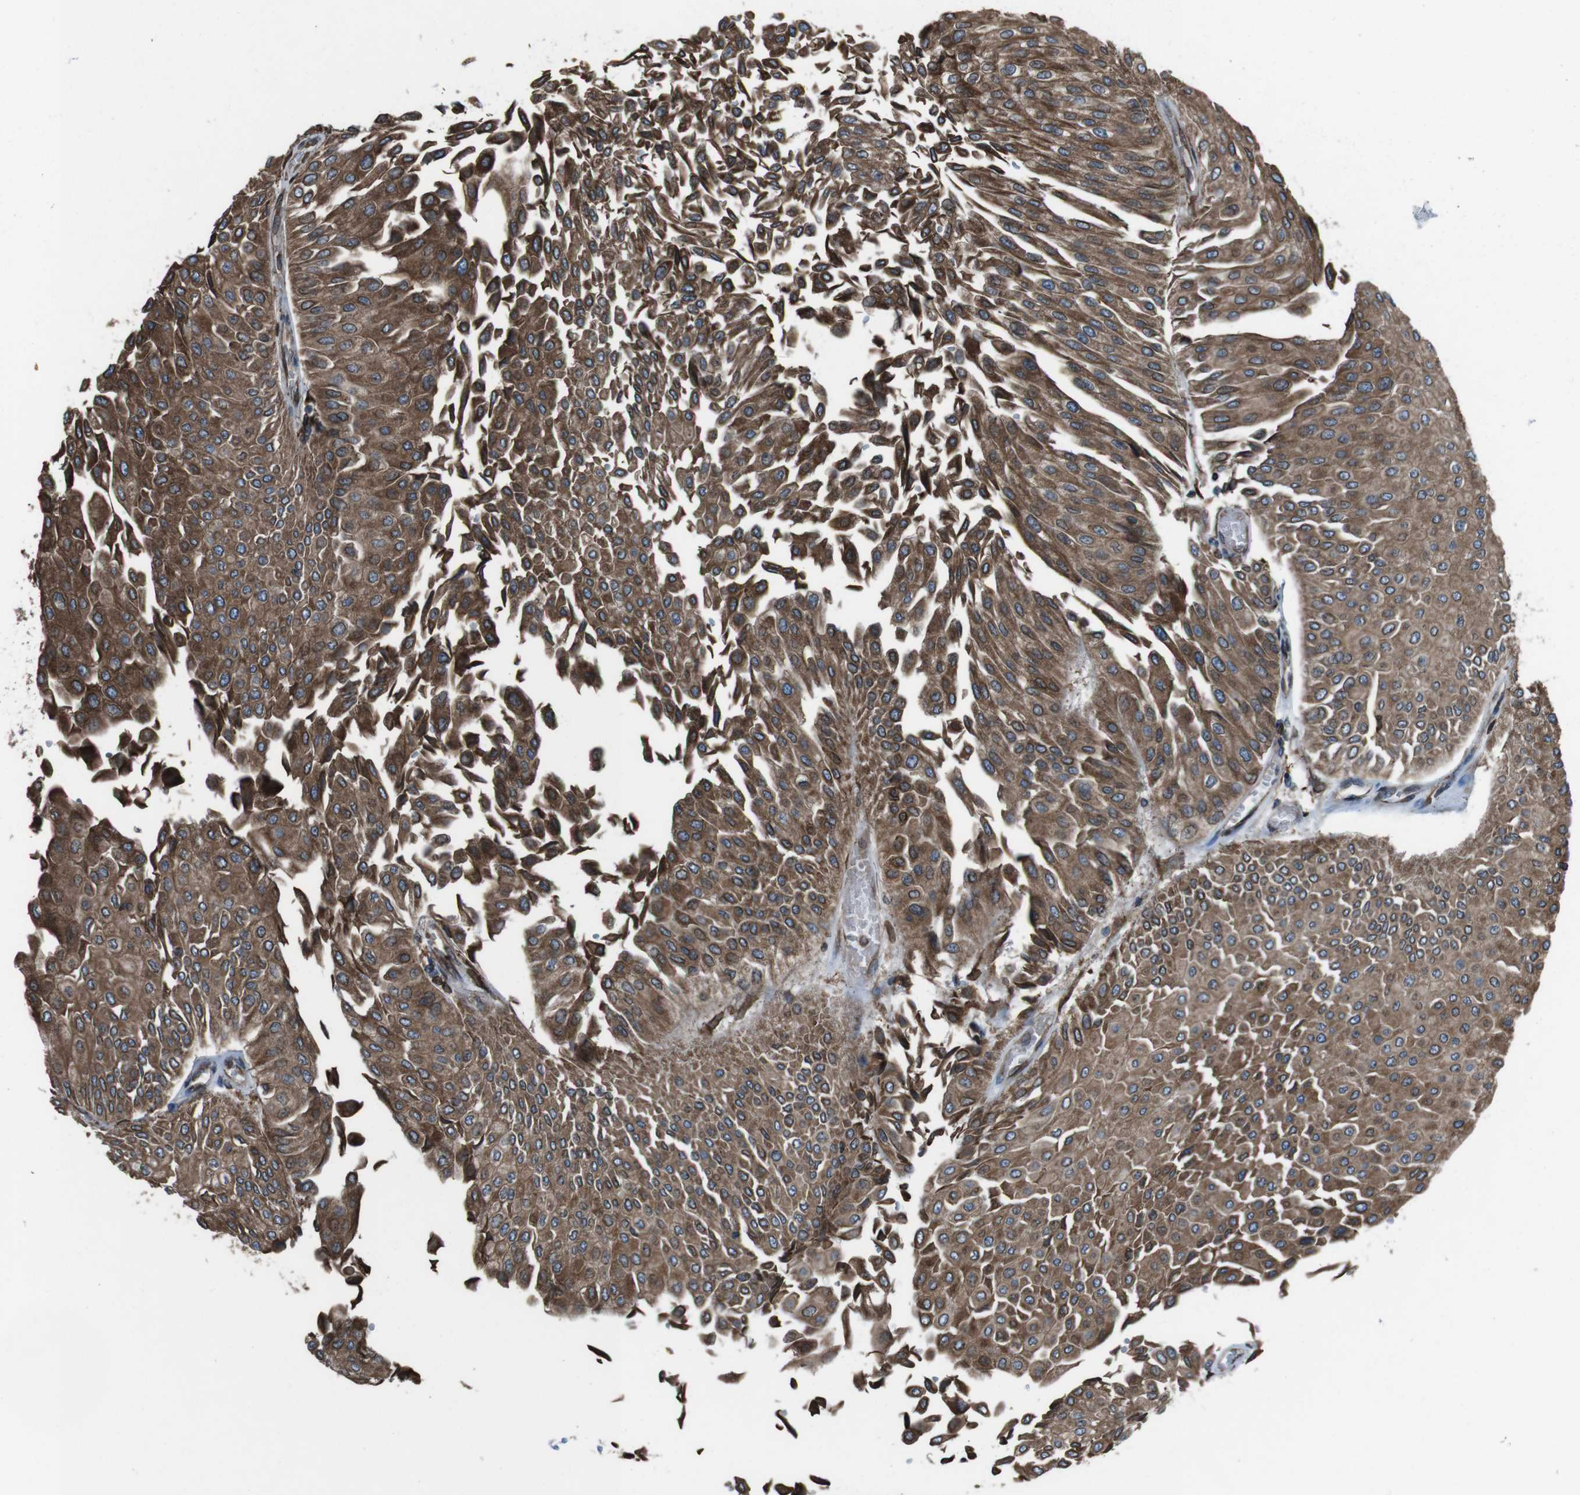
{"staining": {"intensity": "moderate", "quantity": ">75%", "location": "cytoplasmic/membranous"}, "tissue": "urothelial cancer", "cell_type": "Tumor cells", "image_type": "cancer", "snomed": [{"axis": "morphology", "description": "Urothelial carcinoma, Low grade"}, {"axis": "topography", "description": "Urinary bladder"}], "caption": "Human urothelial cancer stained for a protein (brown) exhibits moderate cytoplasmic/membranous positive staining in approximately >75% of tumor cells.", "gene": "APMAP", "patient": {"sex": "male", "age": 67}}